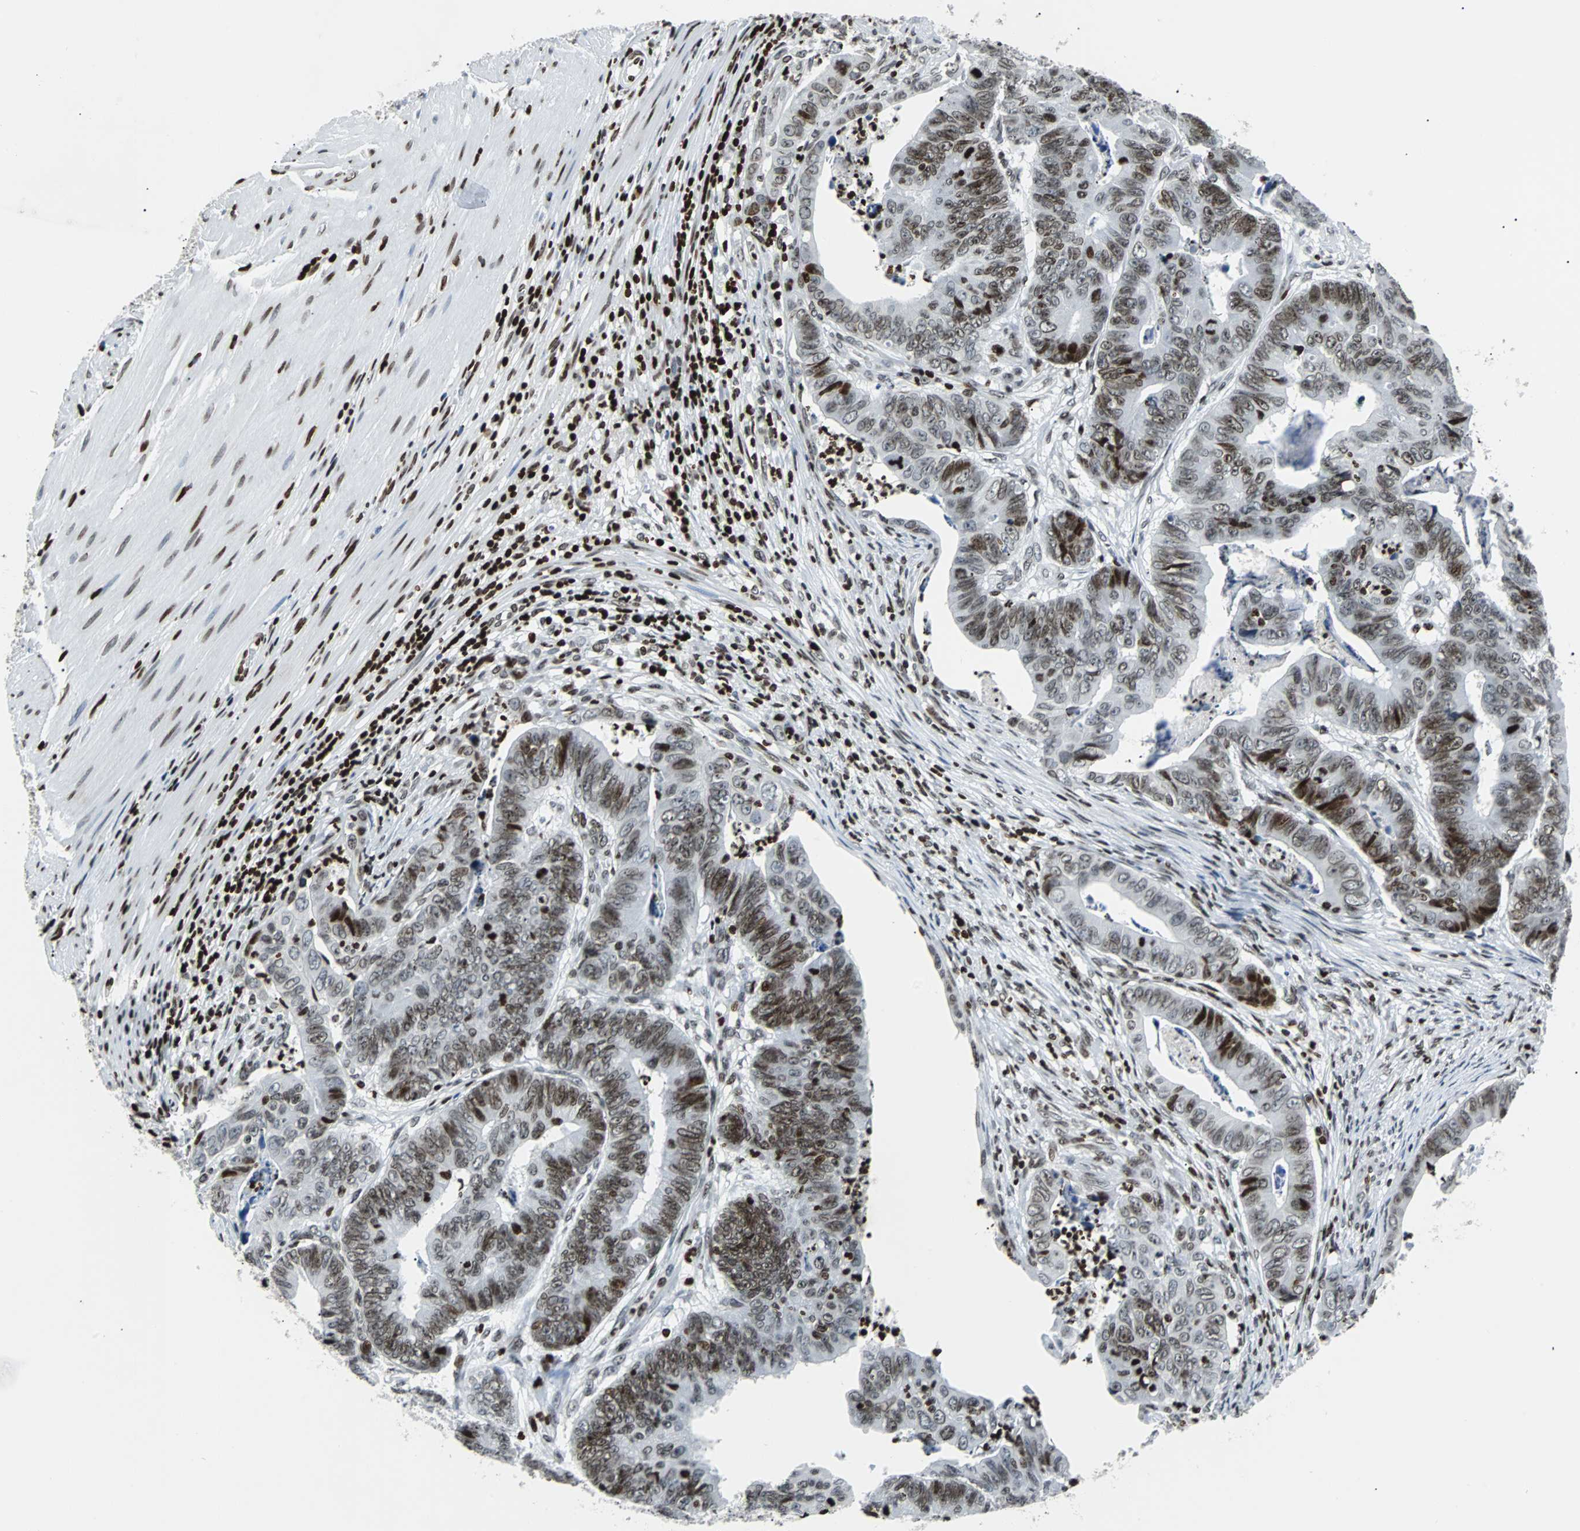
{"staining": {"intensity": "strong", "quantity": ">75%", "location": "nuclear"}, "tissue": "stomach cancer", "cell_type": "Tumor cells", "image_type": "cancer", "snomed": [{"axis": "morphology", "description": "Adenocarcinoma, NOS"}, {"axis": "topography", "description": "Stomach, lower"}], "caption": "About >75% of tumor cells in human stomach cancer (adenocarcinoma) exhibit strong nuclear protein expression as visualized by brown immunohistochemical staining.", "gene": "ZNF131", "patient": {"sex": "male", "age": 77}}